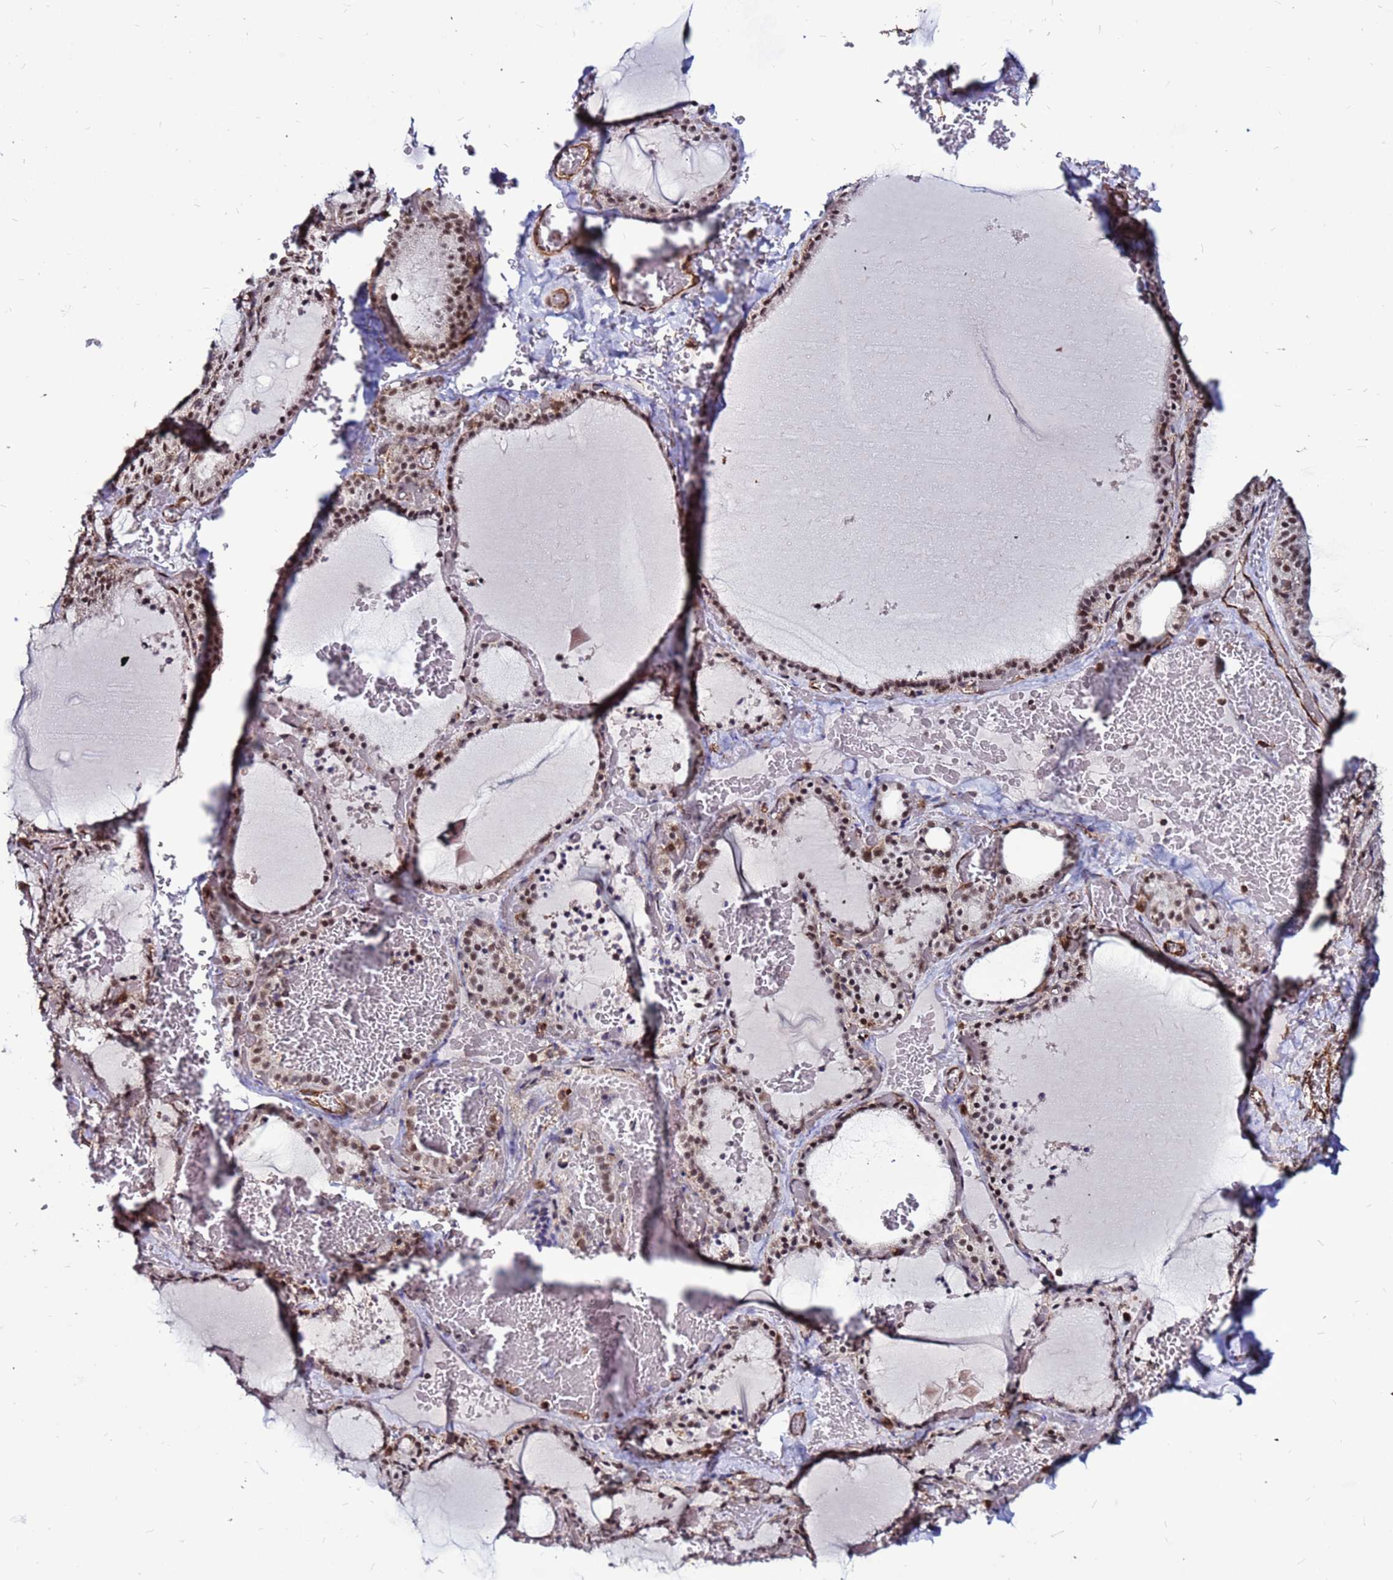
{"staining": {"intensity": "moderate", "quantity": ">75%", "location": "nuclear"}, "tissue": "thyroid gland", "cell_type": "Glandular cells", "image_type": "normal", "snomed": [{"axis": "morphology", "description": "Normal tissue, NOS"}, {"axis": "topography", "description": "Thyroid gland"}], "caption": "IHC photomicrograph of normal human thyroid gland stained for a protein (brown), which reveals medium levels of moderate nuclear expression in approximately >75% of glandular cells.", "gene": "CLK3", "patient": {"sex": "female", "age": 39}}